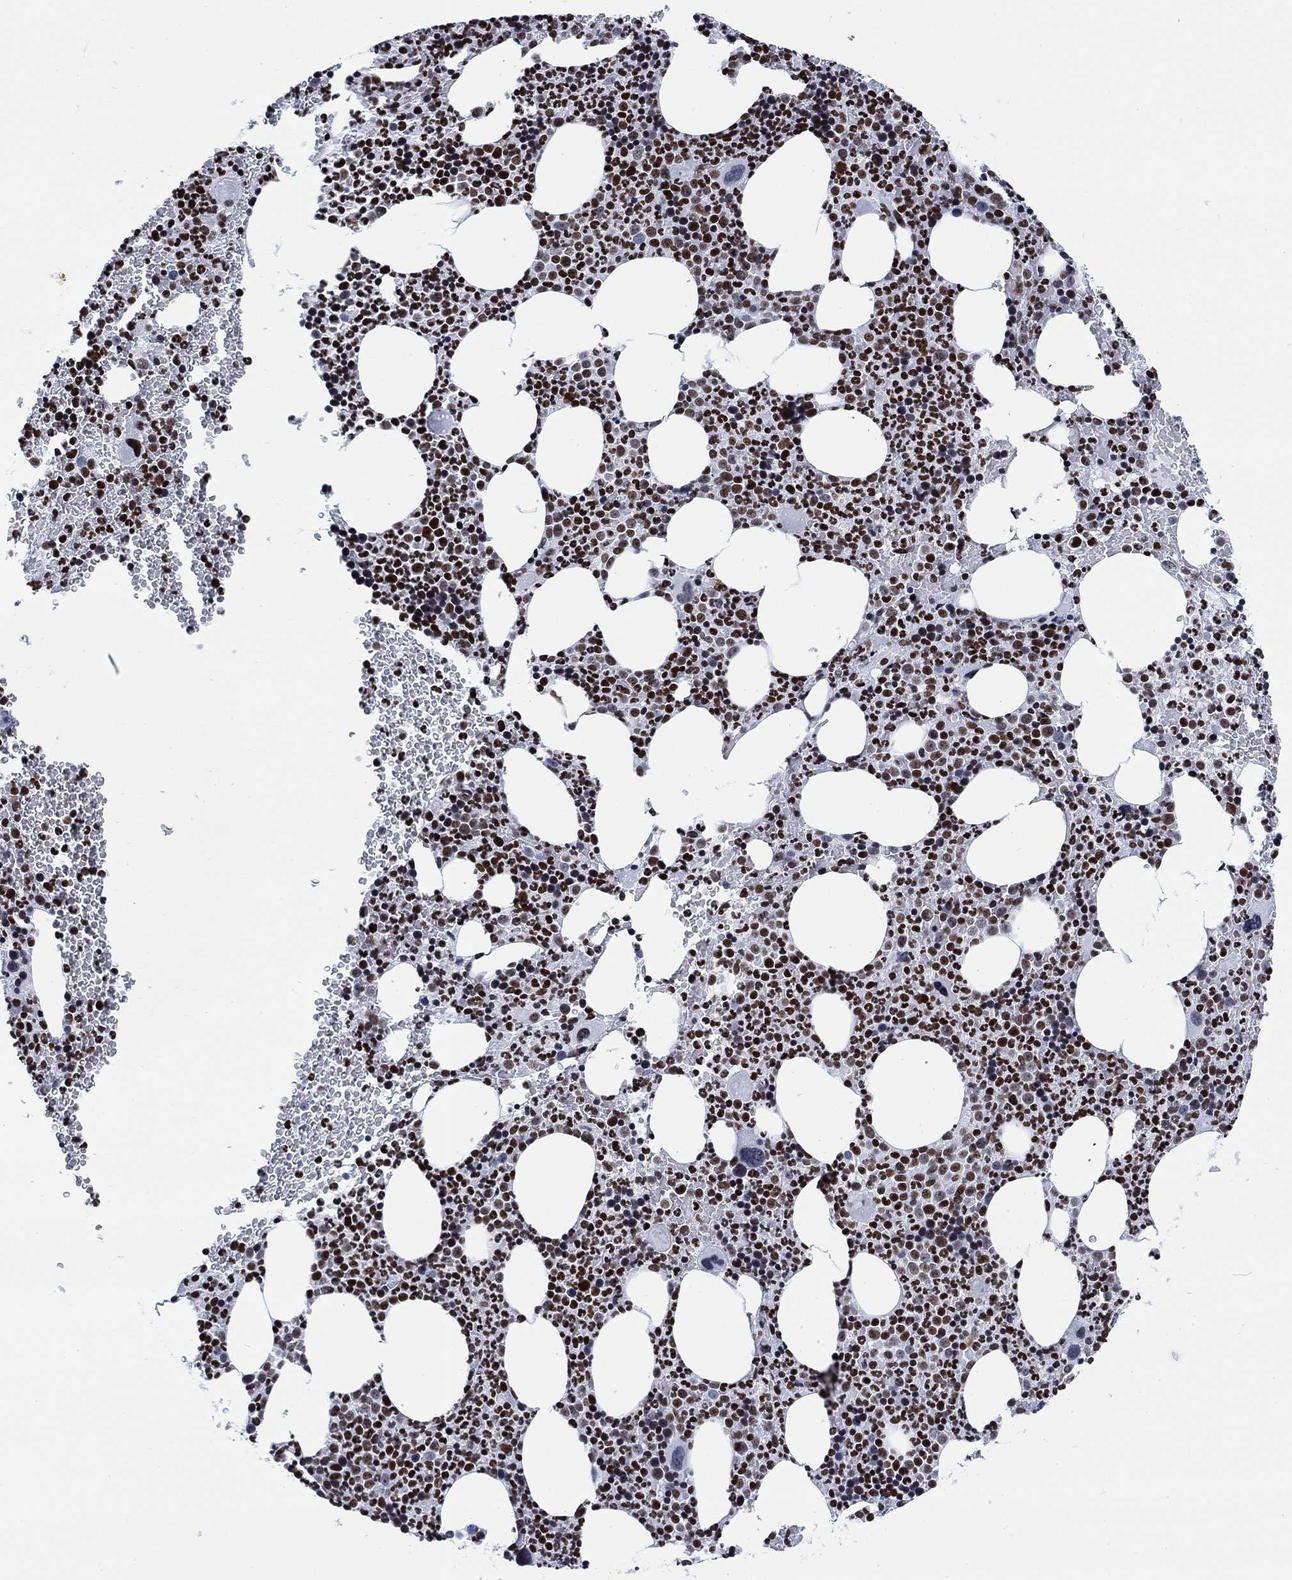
{"staining": {"intensity": "strong", "quantity": ">75%", "location": "nuclear"}, "tissue": "bone marrow", "cell_type": "Hematopoietic cells", "image_type": "normal", "snomed": [{"axis": "morphology", "description": "Normal tissue, NOS"}, {"axis": "topography", "description": "Bone marrow"}], "caption": "Strong nuclear expression for a protein is seen in about >75% of hematopoietic cells of unremarkable bone marrow using immunohistochemistry (IHC).", "gene": "H1", "patient": {"sex": "male", "age": 83}}